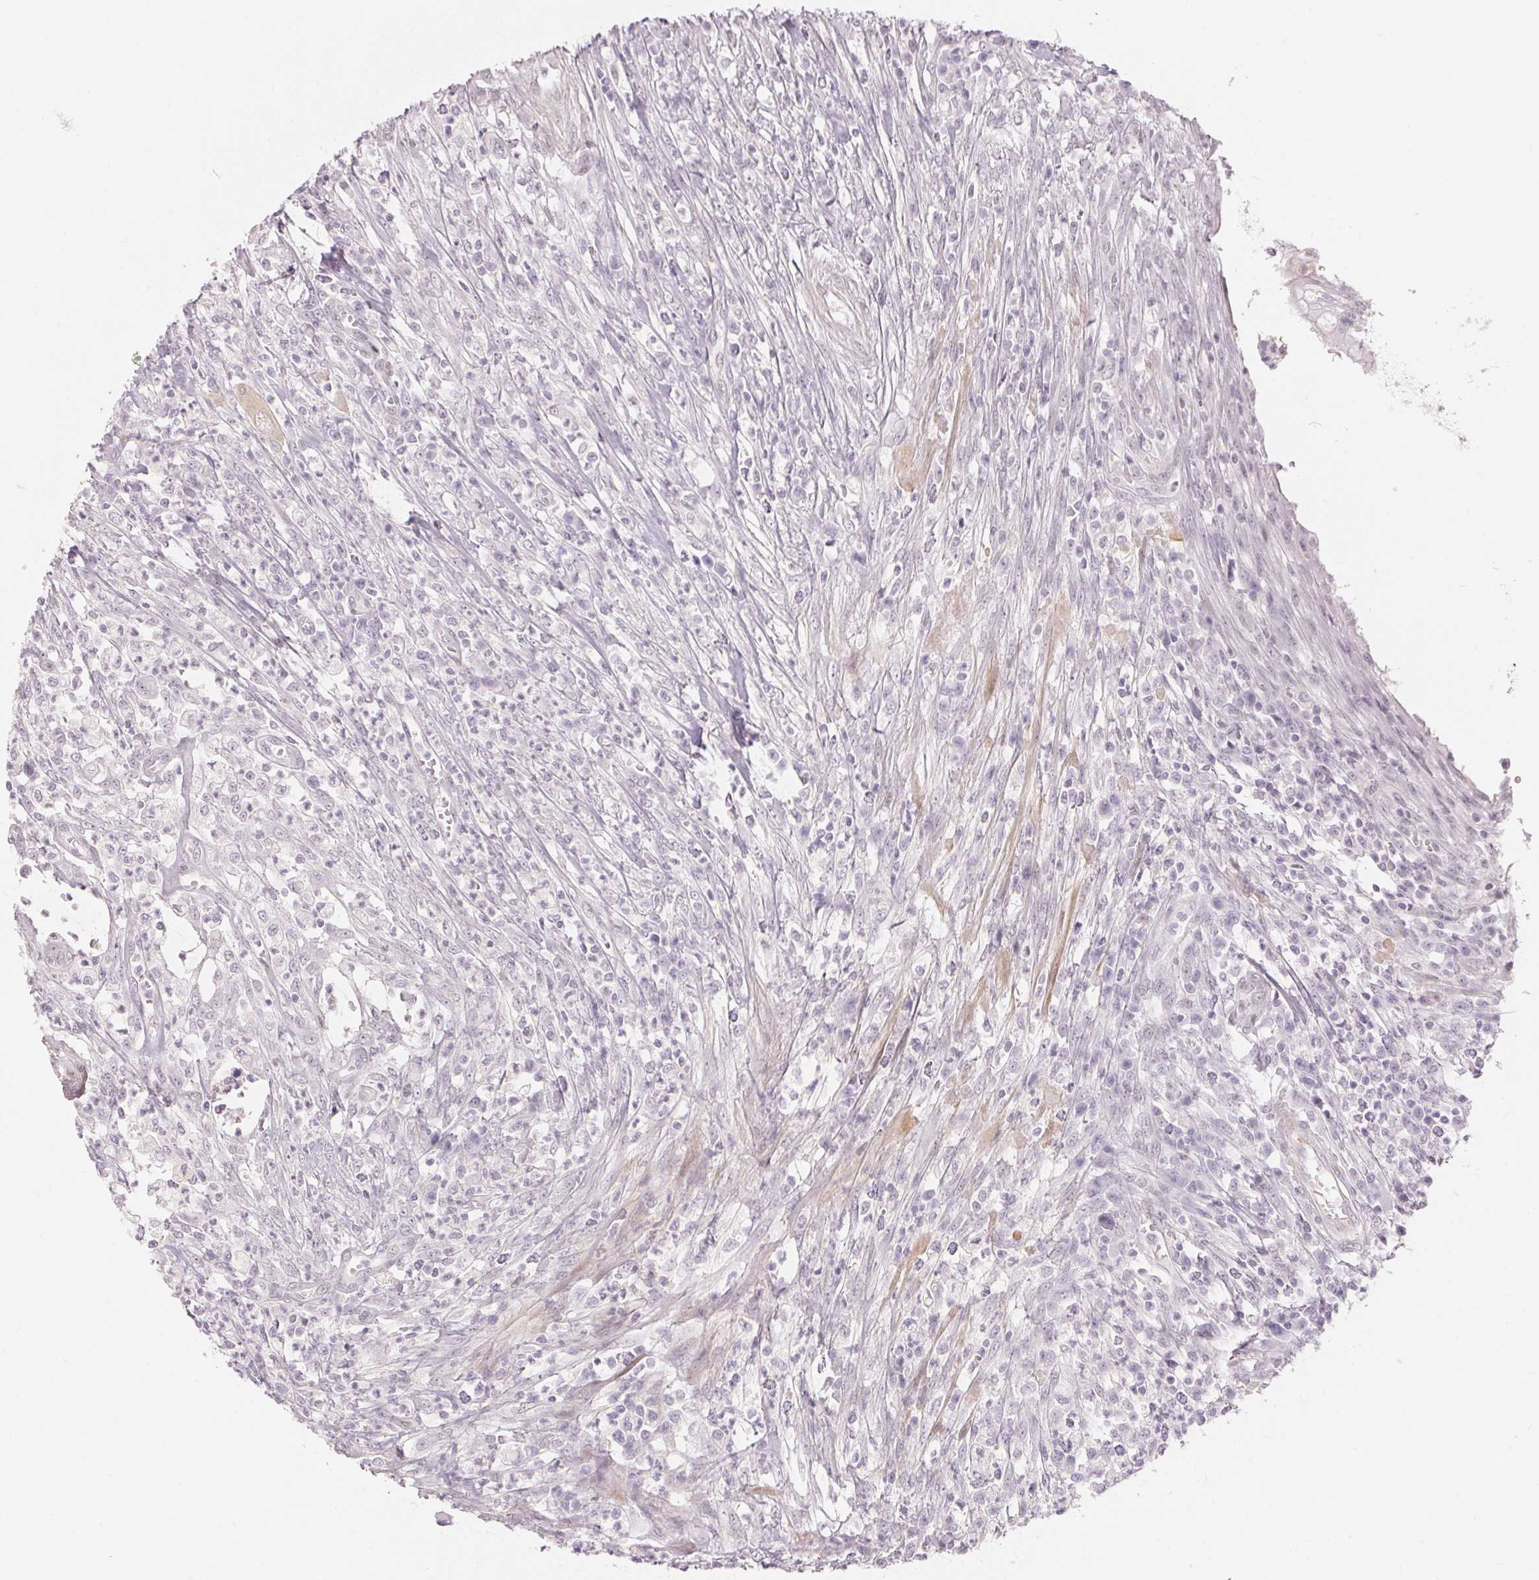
{"staining": {"intensity": "negative", "quantity": "none", "location": "none"}, "tissue": "colorectal cancer", "cell_type": "Tumor cells", "image_type": "cancer", "snomed": [{"axis": "morphology", "description": "Adenocarcinoma, NOS"}, {"axis": "topography", "description": "Colon"}], "caption": "Immunohistochemistry (IHC) histopathology image of neoplastic tissue: colorectal cancer (adenocarcinoma) stained with DAB (3,3'-diaminobenzidine) reveals no significant protein positivity in tumor cells. (Brightfield microscopy of DAB (3,3'-diaminobenzidine) immunohistochemistry (IHC) at high magnification).", "gene": "GDAP1L1", "patient": {"sex": "male", "age": 65}}